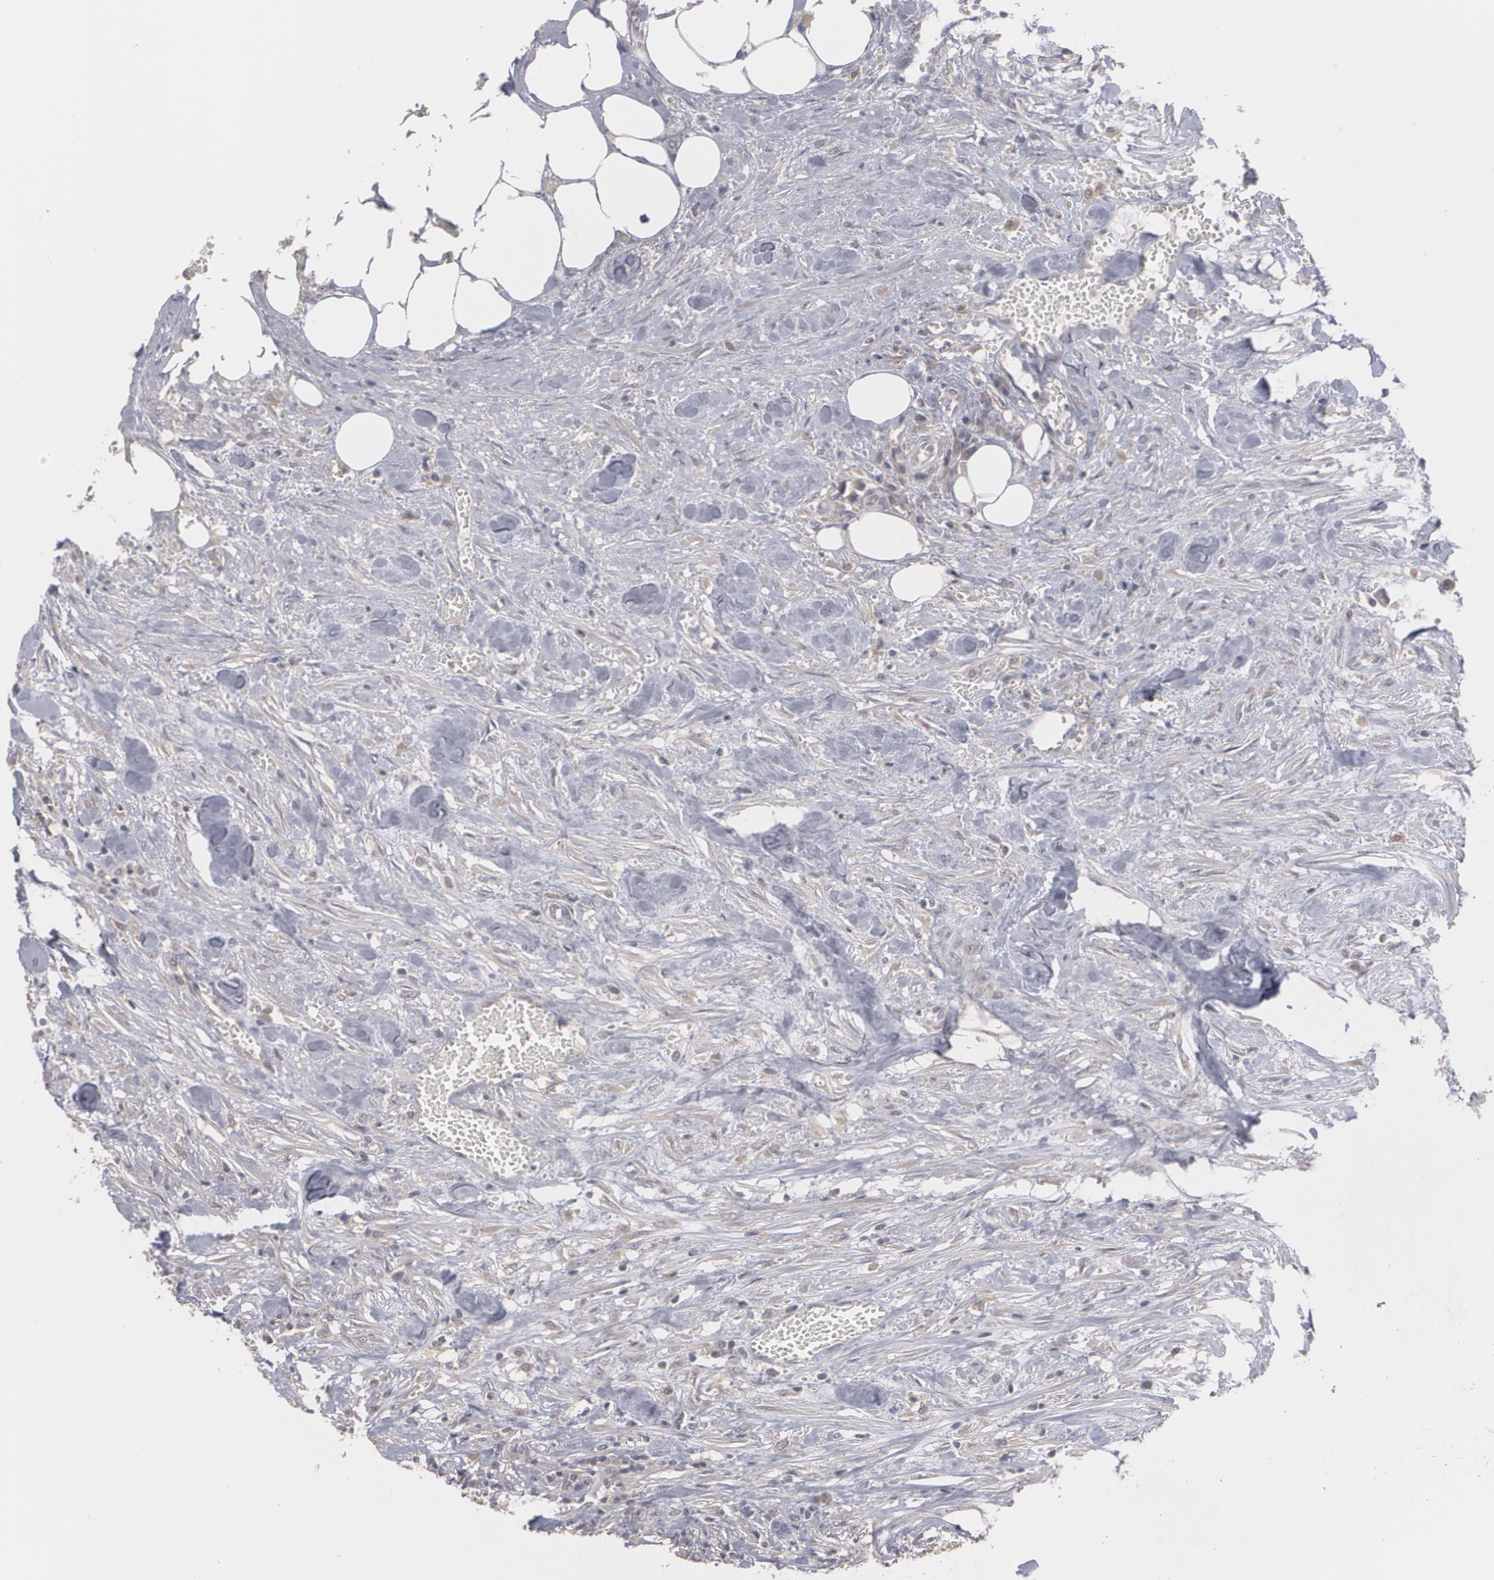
{"staining": {"intensity": "moderate", "quantity": ">75%", "location": "cytoplasmic/membranous"}, "tissue": "urothelial cancer", "cell_type": "Tumor cells", "image_type": "cancer", "snomed": [{"axis": "morphology", "description": "Urothelial carcinoma, High grade"}, {"axis": "topography", "description": "Urinary bladder"}], "caption": "Immunohistochemical staining of high-grade urothelial carcinoma demonstrates moderate cytoplasmic/membranous protein staining in approximately >75% of tumor cells. (DAB = brown stain, brightfield microscopy at high magnification).", "gene": "ARF6", "patient": {"sex": "male", "age": 74}}